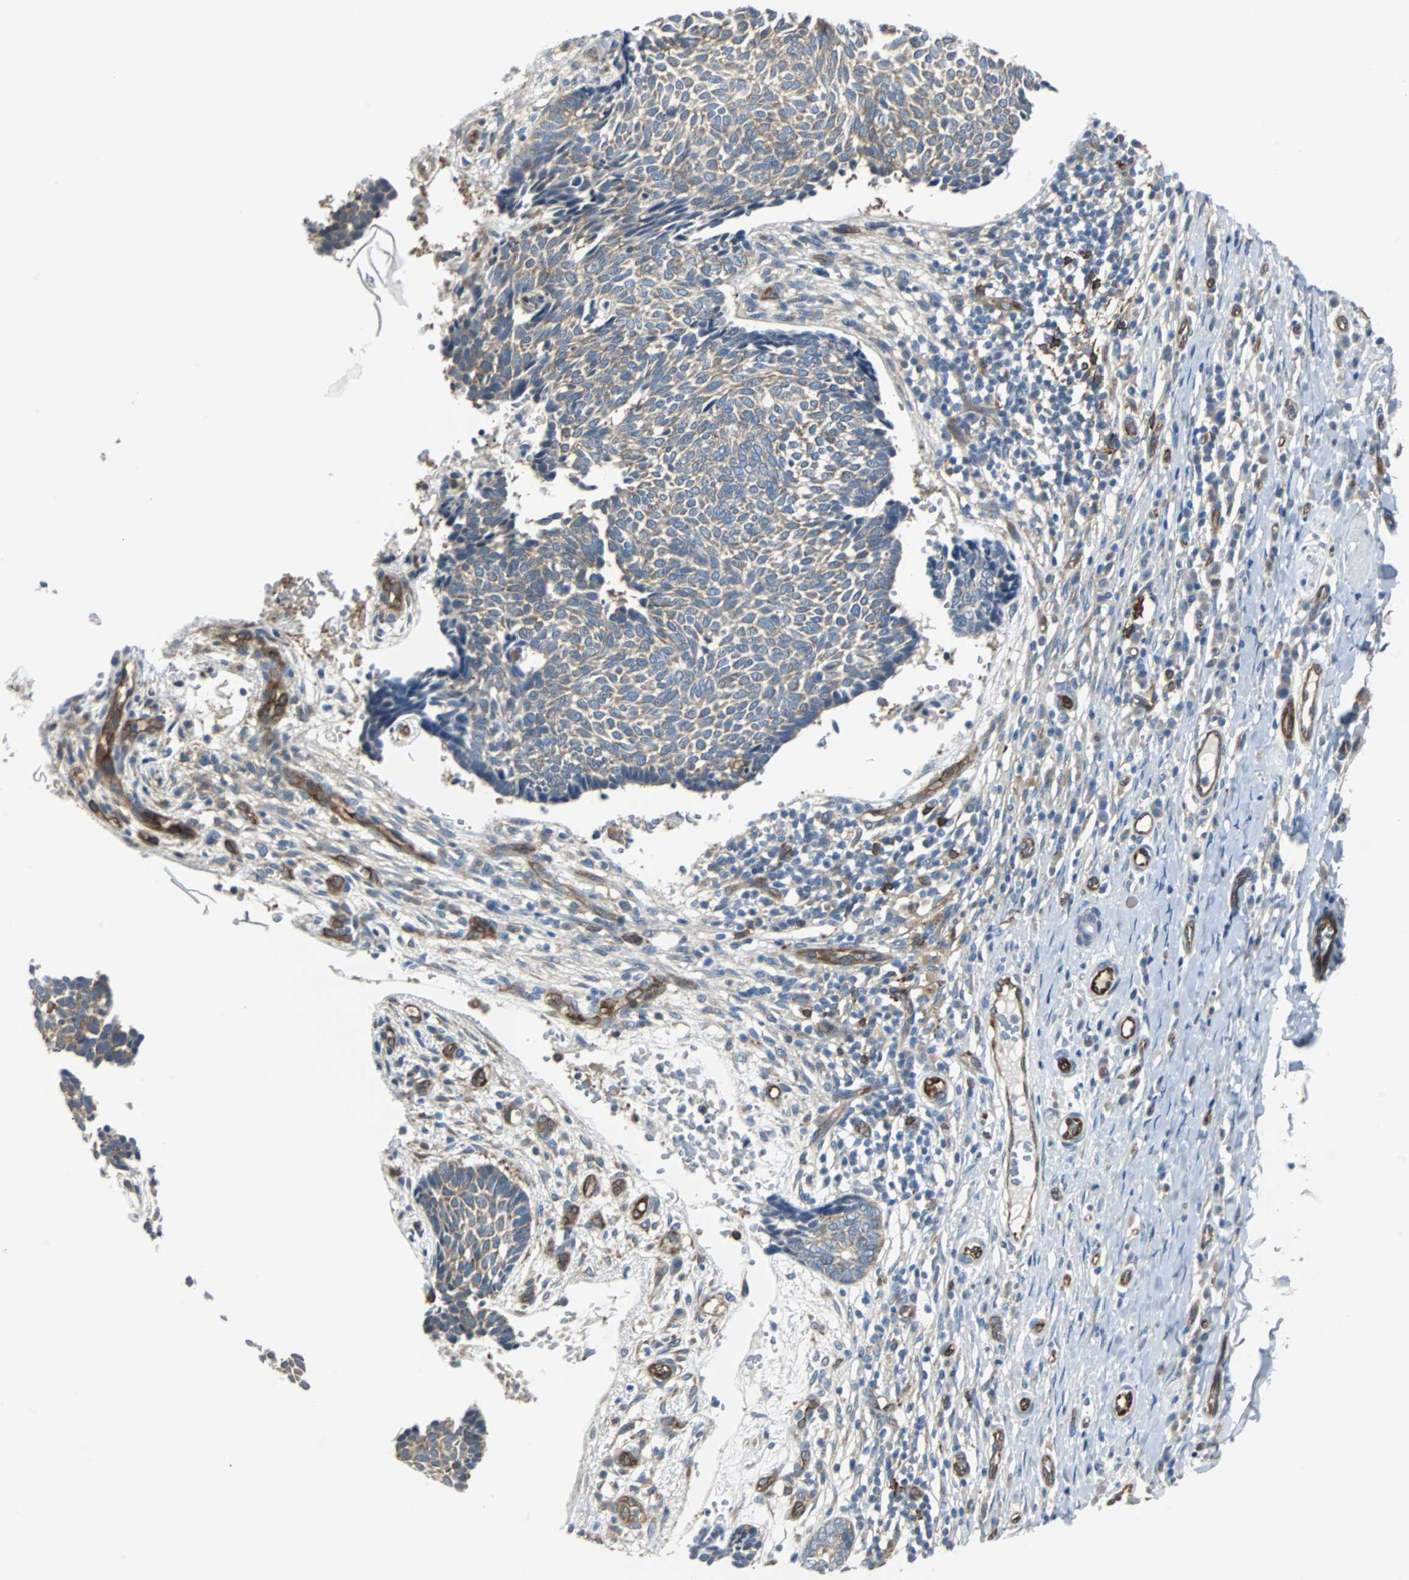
{"staining": {"intensity": "moderate", "quantity": ">75%", "location": "cytoplasmic/membranous"}, "tissue": "skin cancer", "cell_type": "Tumor cells", "image_type": "cancer", "snomed": [{"axis": "morphology", "description": "Normal tissue, NOS"}, {"axis": "morphology", "description": "Basal cell carcinoma"}, {"axis": "topography", "description": "Skin"}], "caption": "Immunohistochemistry (IHC) photomicrograph of neoplastic tissue: human skin cancer (basal cell carcinoma) stained using immunohistochemistry demonstrates medium levels of moderate protein expression localized specifically in the cytoplasmic/membranous of tumor cells, appearing as a cytoplasmic/membranous brown color.", "gene": "SWAP70", "patient": {"sex": "male", "age": 87}}